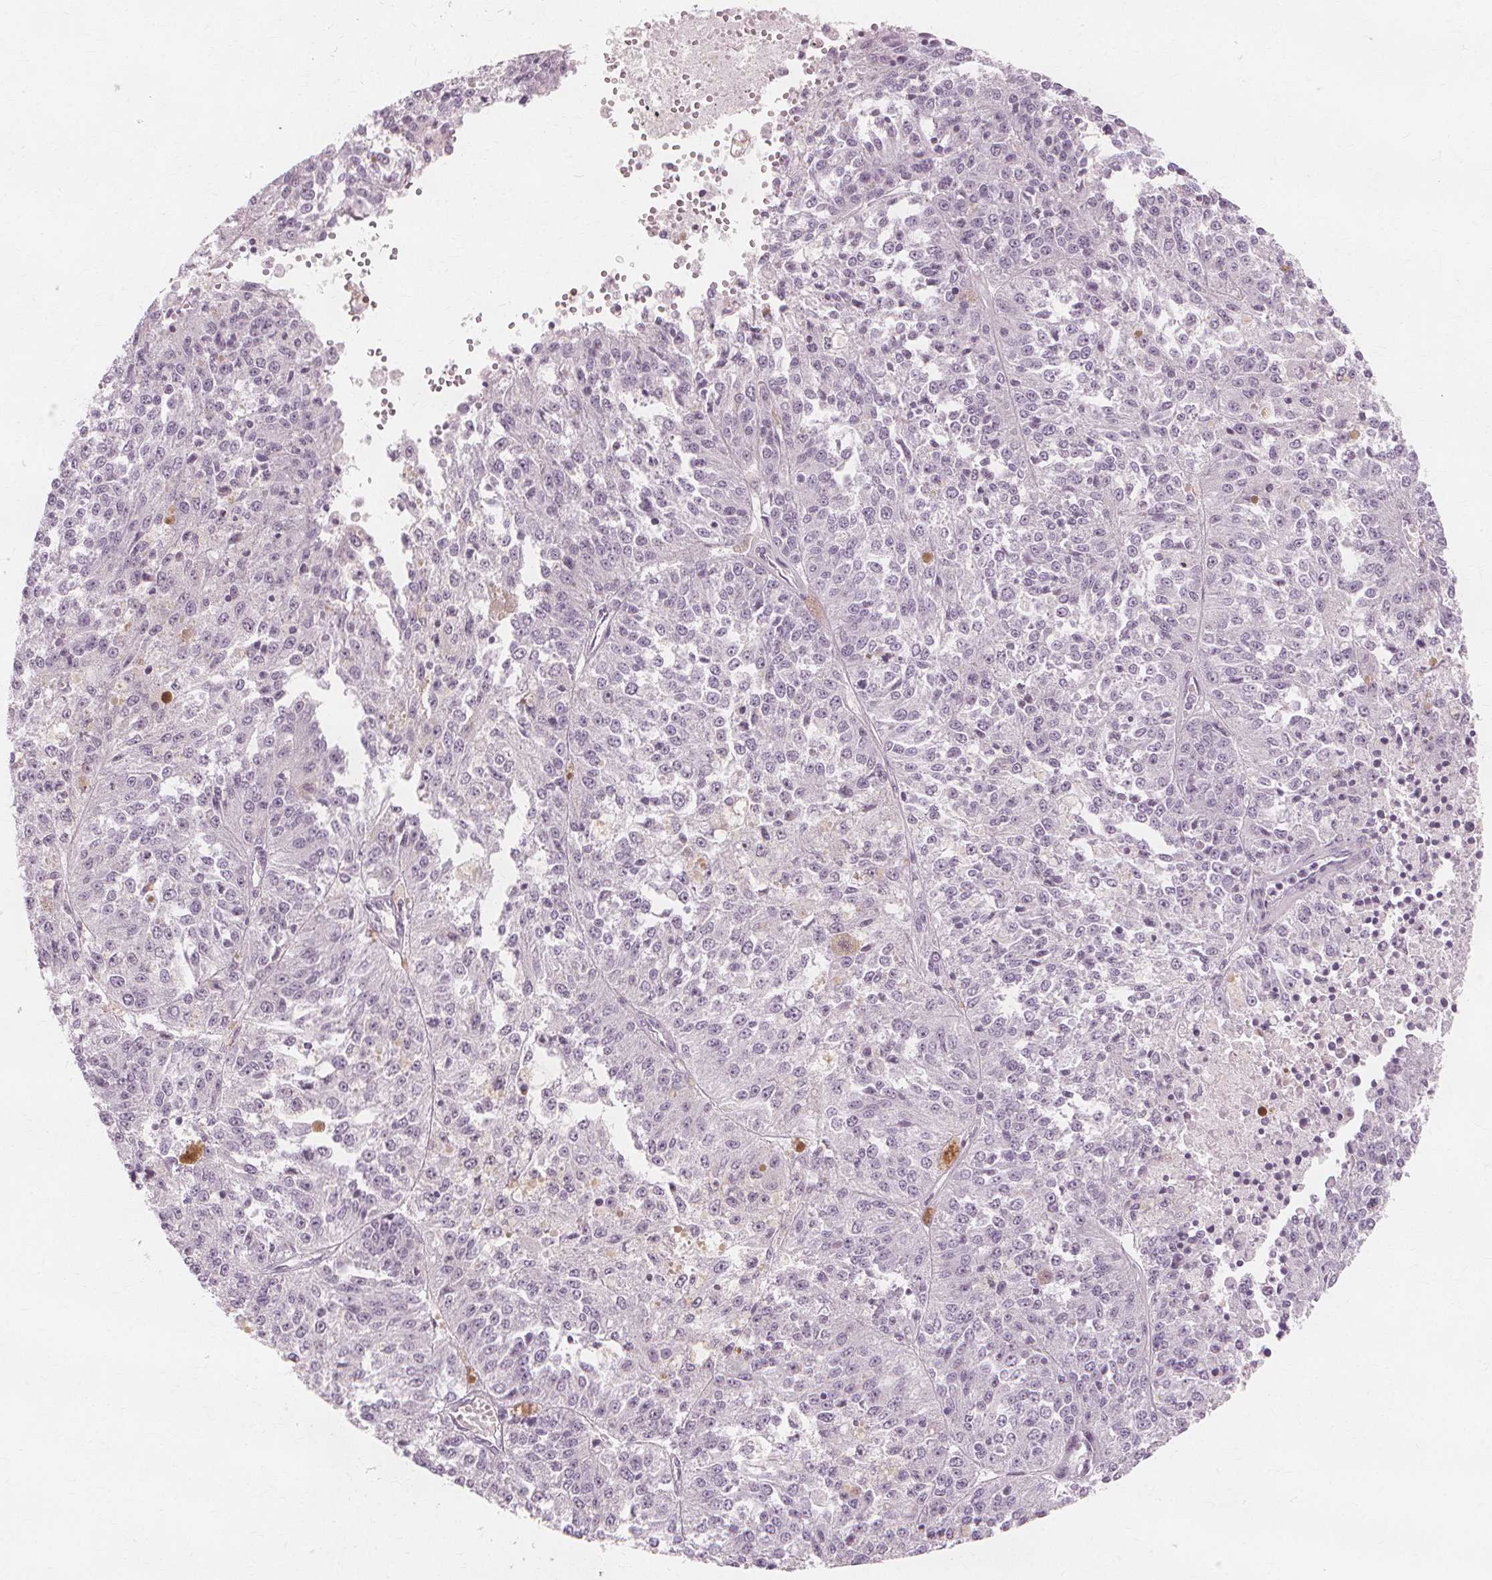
{"staining": {"intensity": "negative", "quantity": "none", "location": "none"}, "tissue": "melanoma", "cell_type": "Tumor cells", "image_type": "cancer", "snomed": [{"axis": "morphology", "description": "Malignant melanoma, Metastatic site"}, {"axis": "topography", "description": "Lymph node"}], "caption": "A micrograph of melanoma stained for a protein exhibits no brown staining in tumor cells.", "gene": "TFF1", "patient": {"sex": "female", "age": 64}}